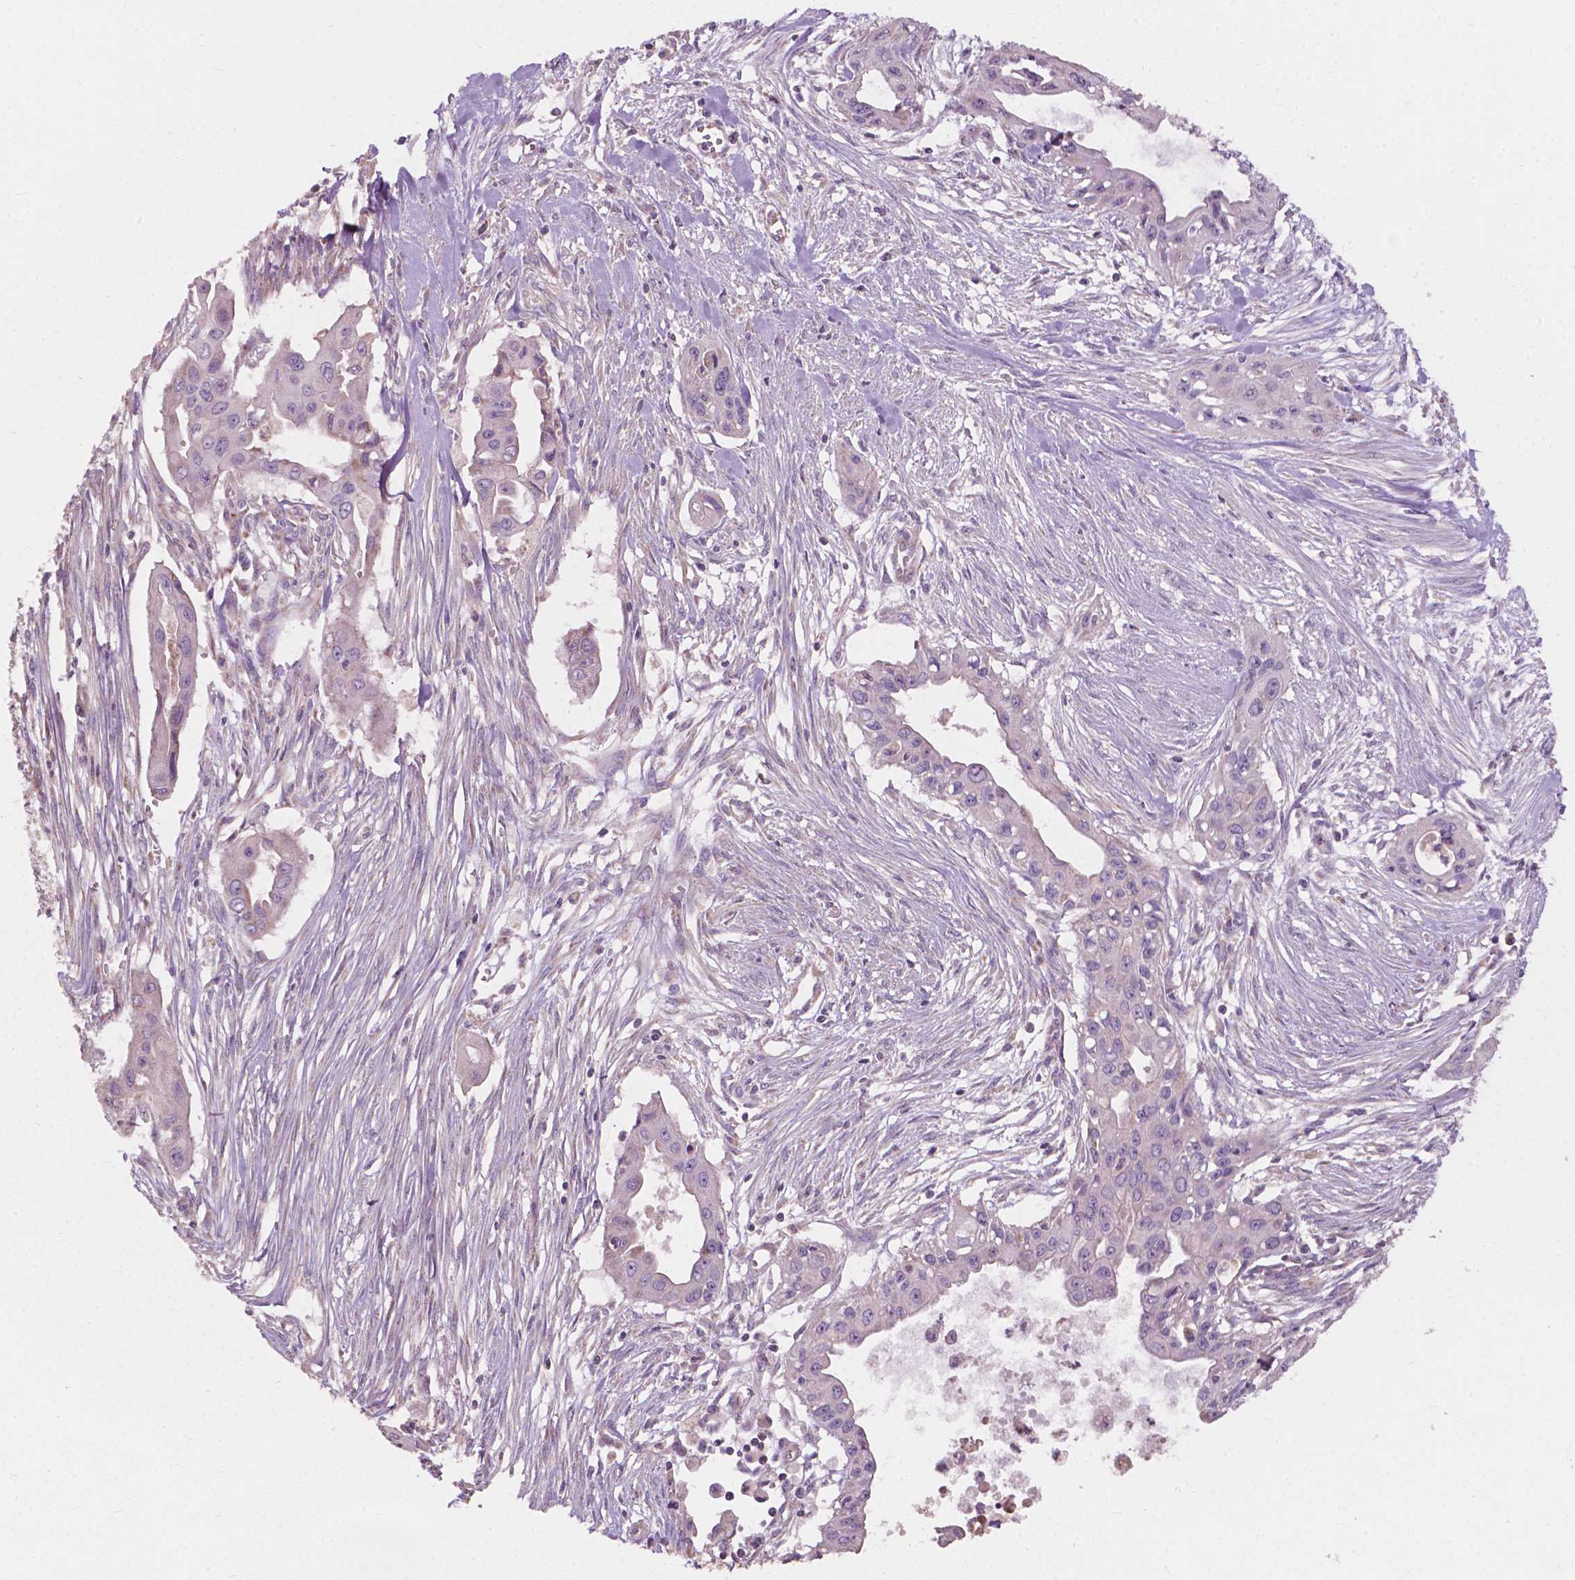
{"staining": {"intensity": "weak", "quantity": "<25%", "location": "cytoplasmic/membranous"}, "tissue": "pancreatic cancer", "cell_type": "Tumor cells", "image_type": "cancer", "snomed": [{"axis": "morphology", "description": "Adenocarcinoma, NOS"}, {"axis": "topography", "description": "Pancreas"}], "caption": "This is an immunohistochemistry image of human pancreatic cancer. There is no positivity in tumor cells.", "gene": "NDUFA10", "patient": {"sex": "male", "age": 60}}